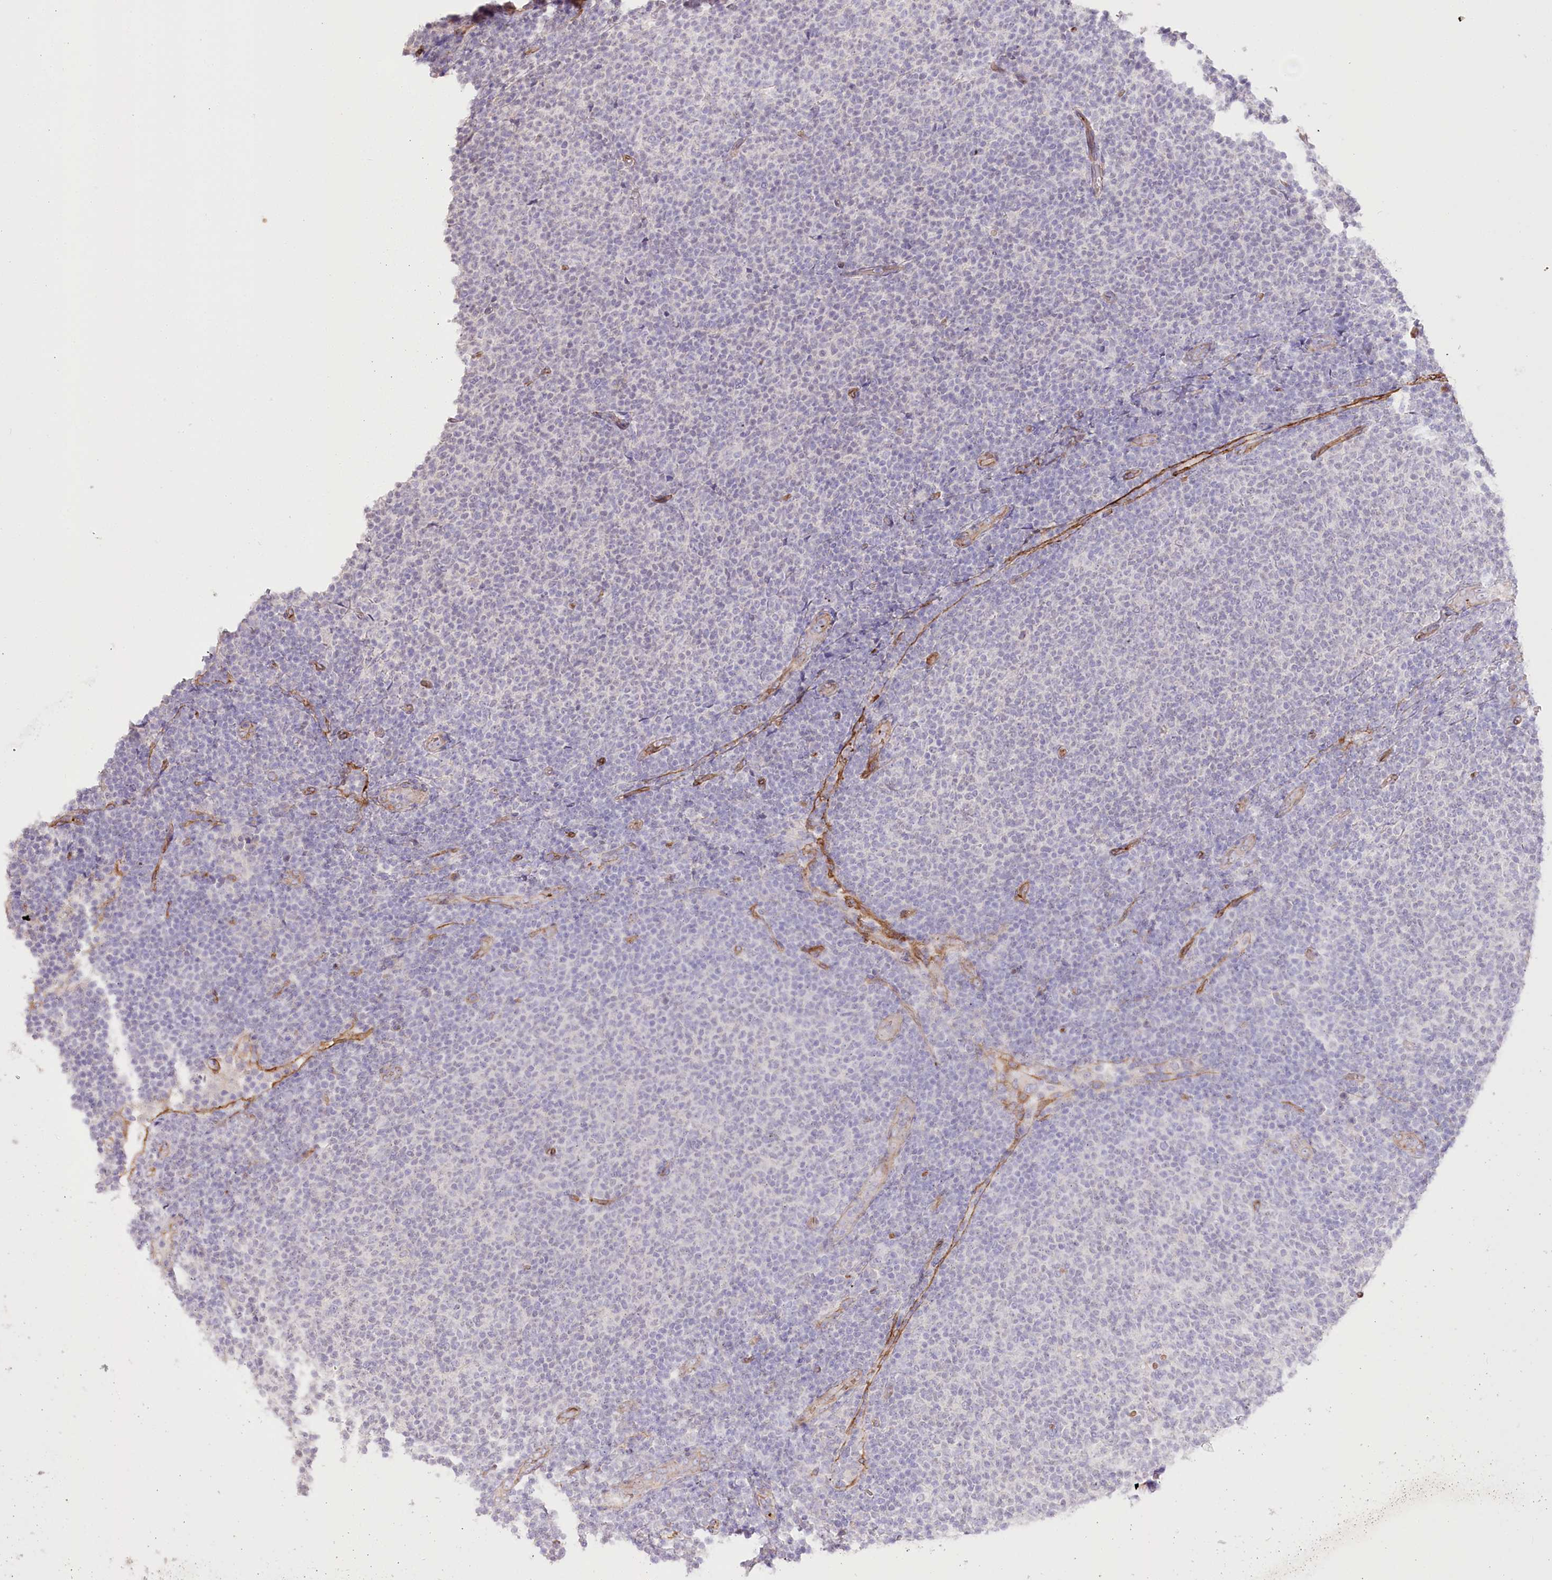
{"staining": {"intensity": "negative", "quantity": "none", "location": "none"}, "tissue": "lymphoma", "cell_type": "Tumor cells", "image_type": "cancer", "snomed": [{"axis": "morphology", "description": "Malignant lymphoma, non-Hodgkin's type, Low grade"}, {"axis": "topography", "description": "Lymph node"}], "caption": "The micrograph reveals no significant expression in tumor cells of lymphoma. (DAB (3,3'-diaminobenzidine) IHC, high magnification).", "gene": "SLC39A10", "patient": {"sex": "male", "age": 66}}